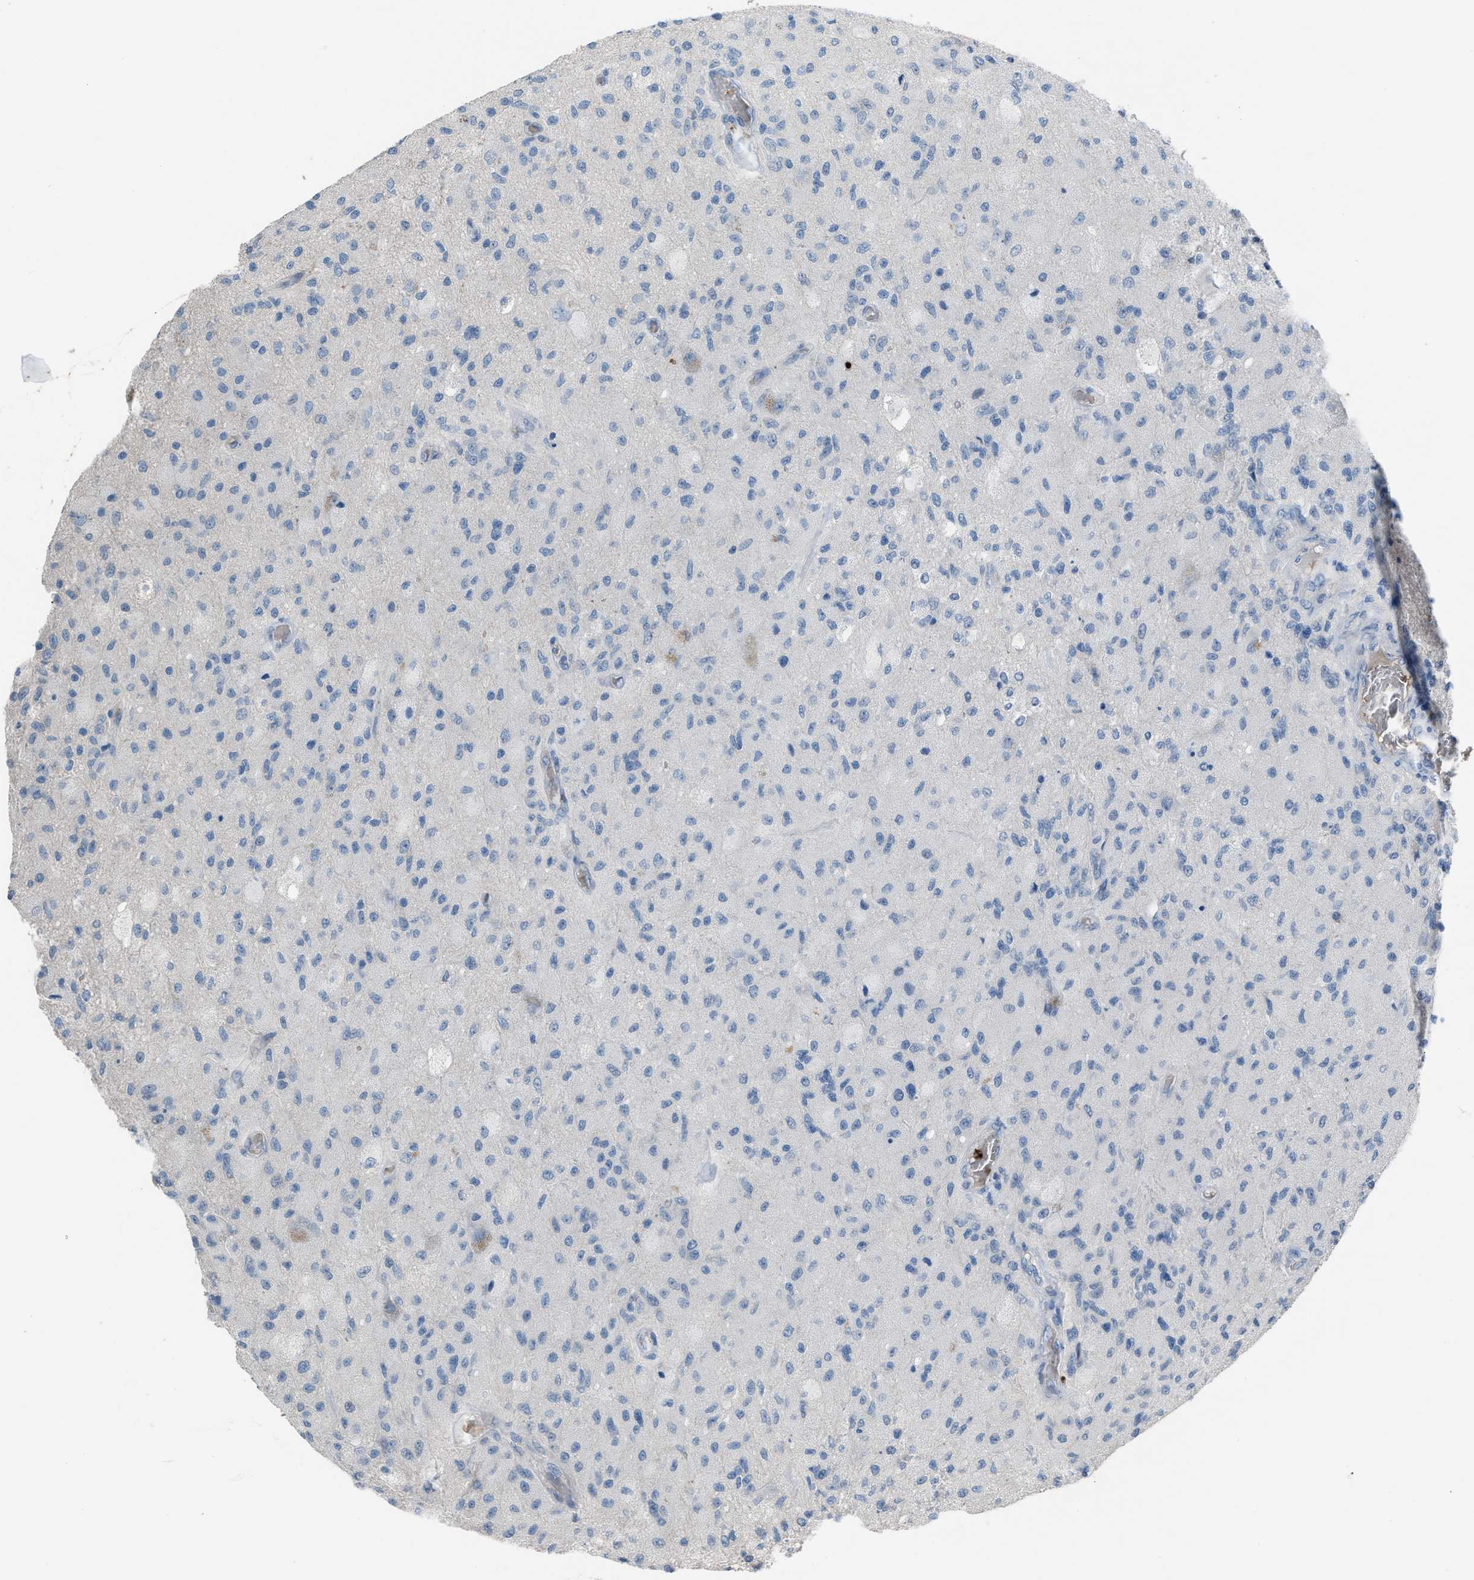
{"staining": {"intensity": "negative", "quantity": "none", "location": "none"}, "tissue": "glioma", "cell_type": "Tumor cells", "image_type": "cancer", "snomed": [{"axis": "morphology", "description": "Normal tissue, NOS"}, {"axis": "morphology", "description": "Glioma, malignant, High grade"}, {"axis": "topography", "description": "Cerebral cortex"}], "caption": "The micrograph demonstrates no significant expression in tumor cells of glioma.", "gene": "CFAP77", "patient": {"sex": "male", "age": 77}}